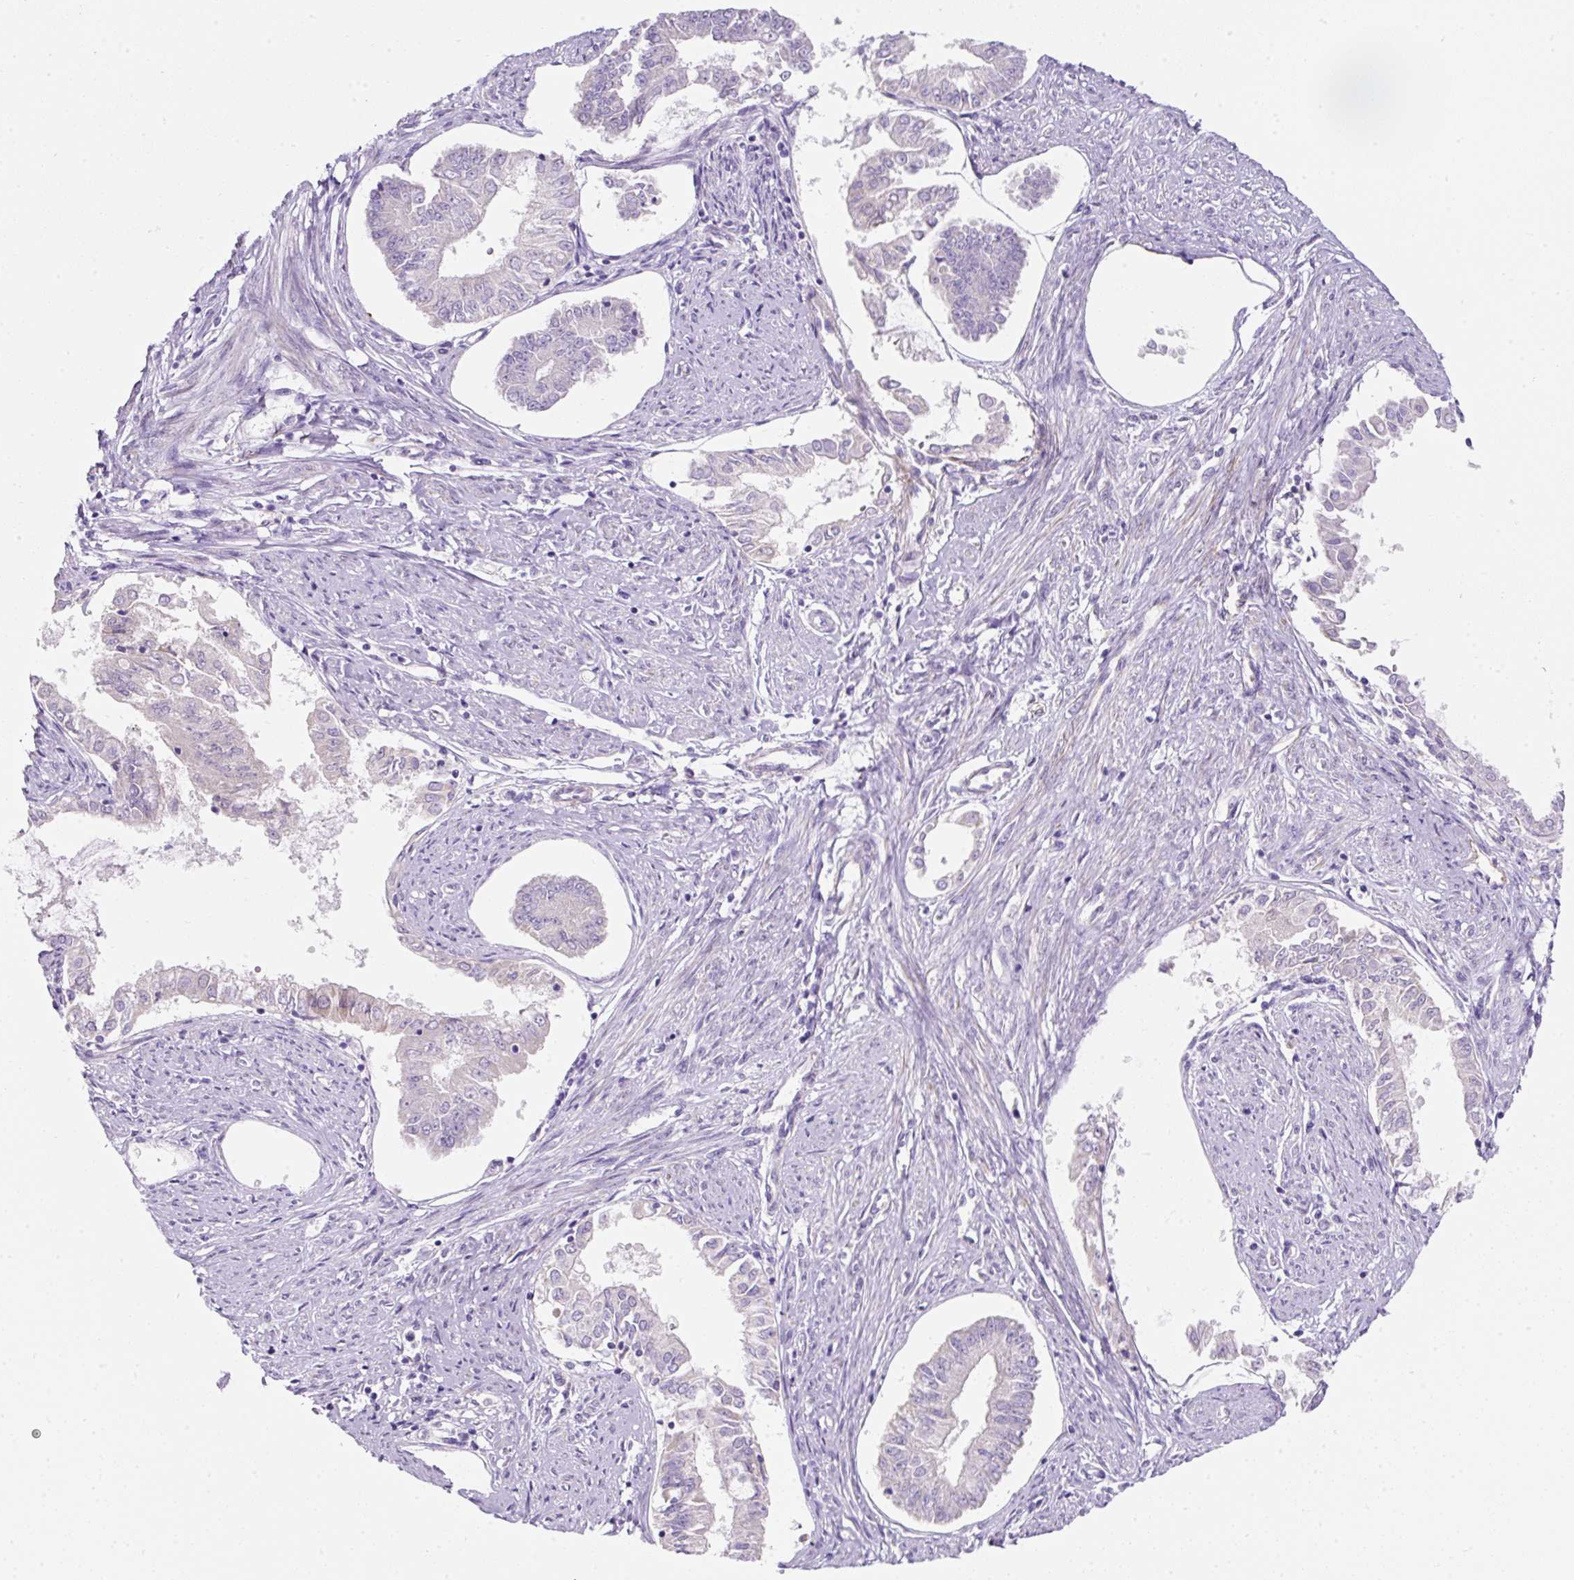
{"staining": {"intensity": "negative", "quantity": "none", "location": "none"}, "tissue": "endometrial cancer", "cell_type": "Tumor cells", "image_type": "cancer", "snomed": [{"axis": "morphology", "description": "Adenocarcinoma, NOS"}, {"axis": "topography", "description": "Endometrium"}], "caption": "Tumor cells show no significant protein positivity in endometrial cancer (adenocarcinoma).", "gene": "ERAP2", "patient": {"sex": "female", "age": 76}}